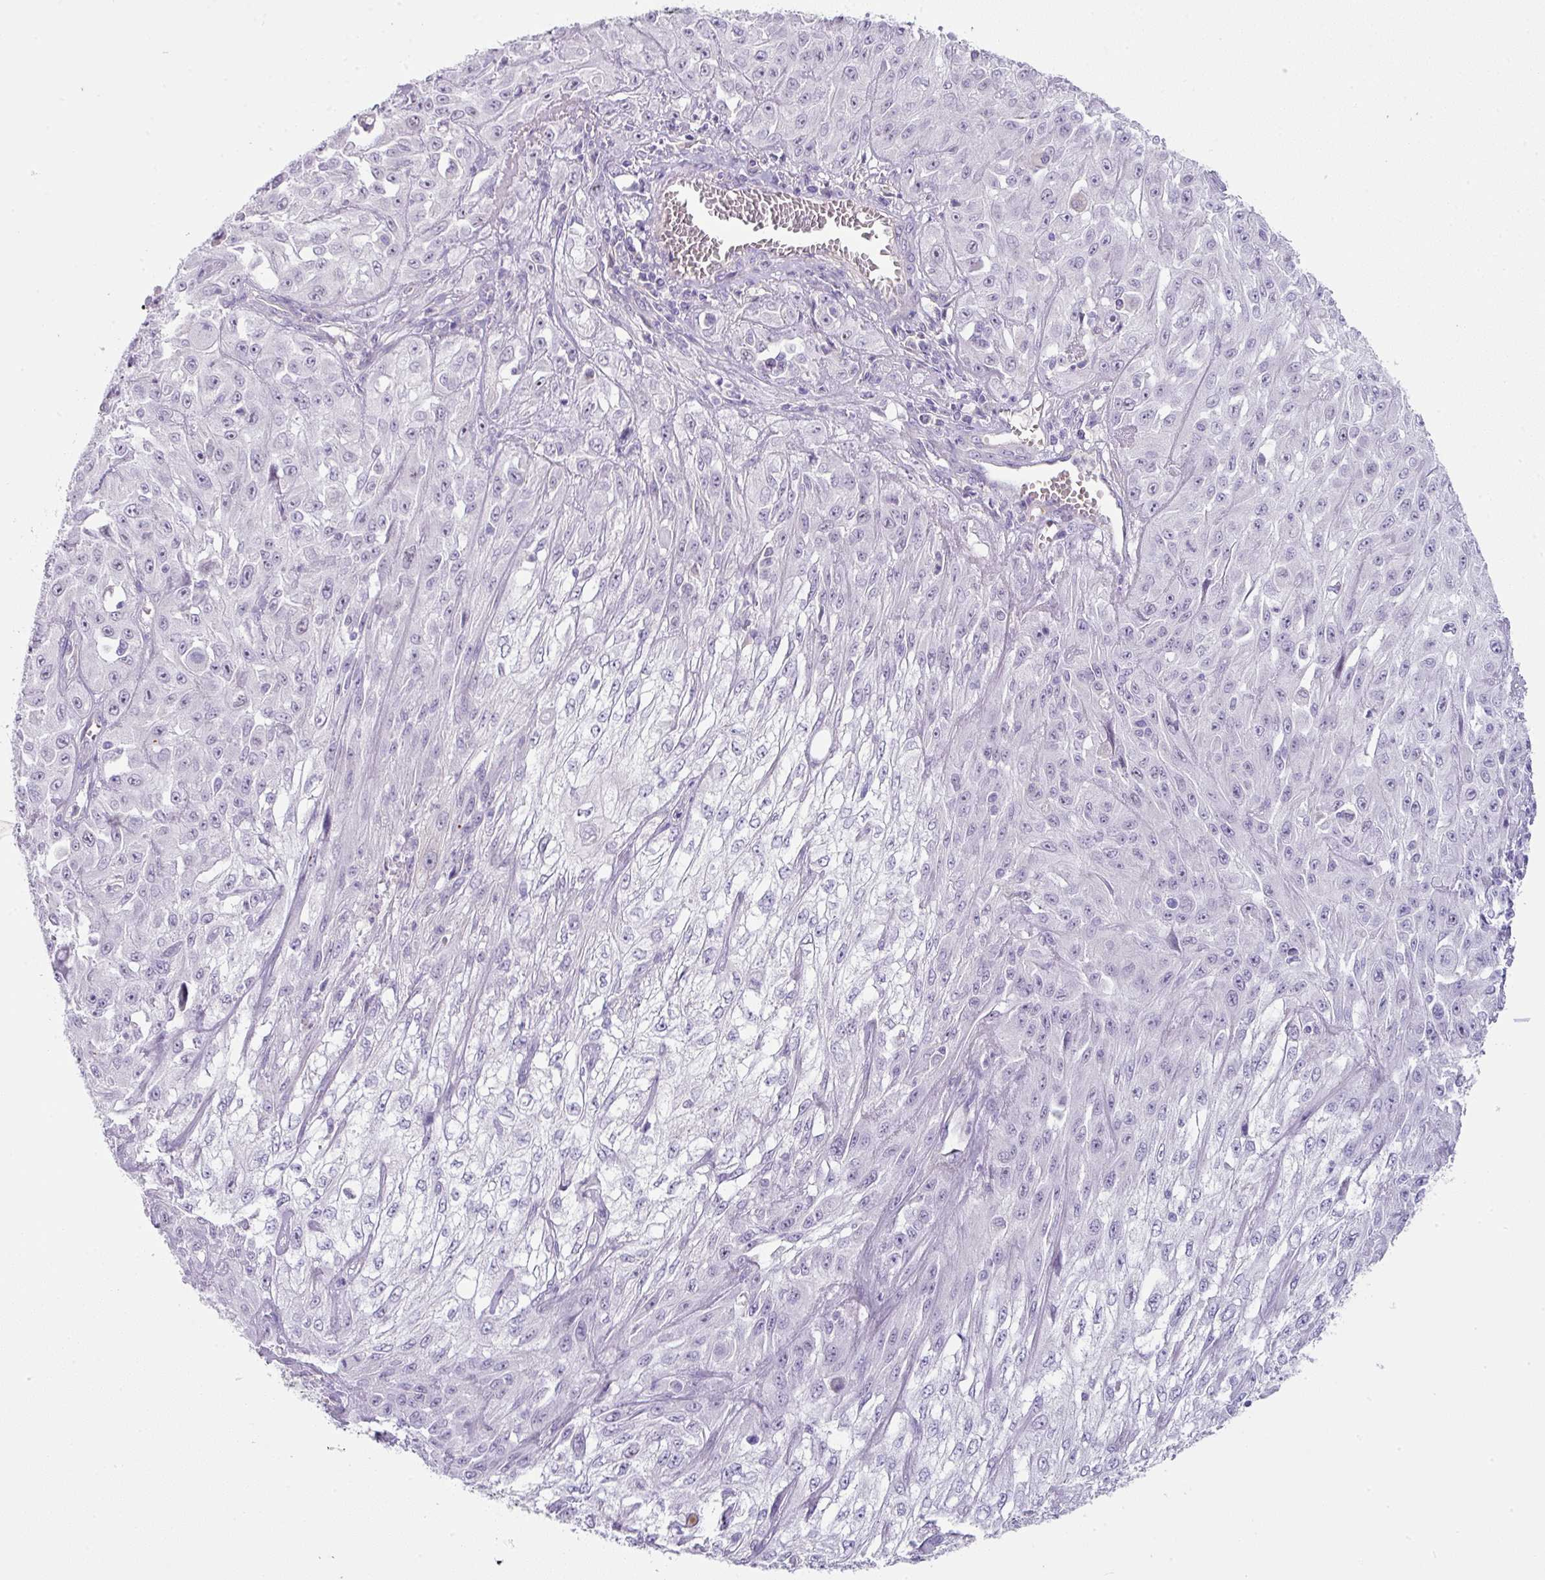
{"staining": {"intensity": "negative", "quantity": "none", "location": "none"}, "tissue": "skin cancer", "cell_type": "Tumor cells", "image_type": "cancer", "snomed": [{"axis": "morphology", "description": "Squamous cell carcinoma, NOS"}, {"axis": "morphology", "description": "Squamous cell carcinoma, metastatic, NOS"}, {"axis": "topography", "description": "Skin"}, {"axis": "topography", "description": "Lymph node"}], "caption": "High power microscopy histopathology image of an immunohistochemistry micrograph of squamous cell carcinoma (skin), revealing no significant positivity in tumor cells.", "gene": "OR52N1", "patient": {"sex": "male", "age": 75}}